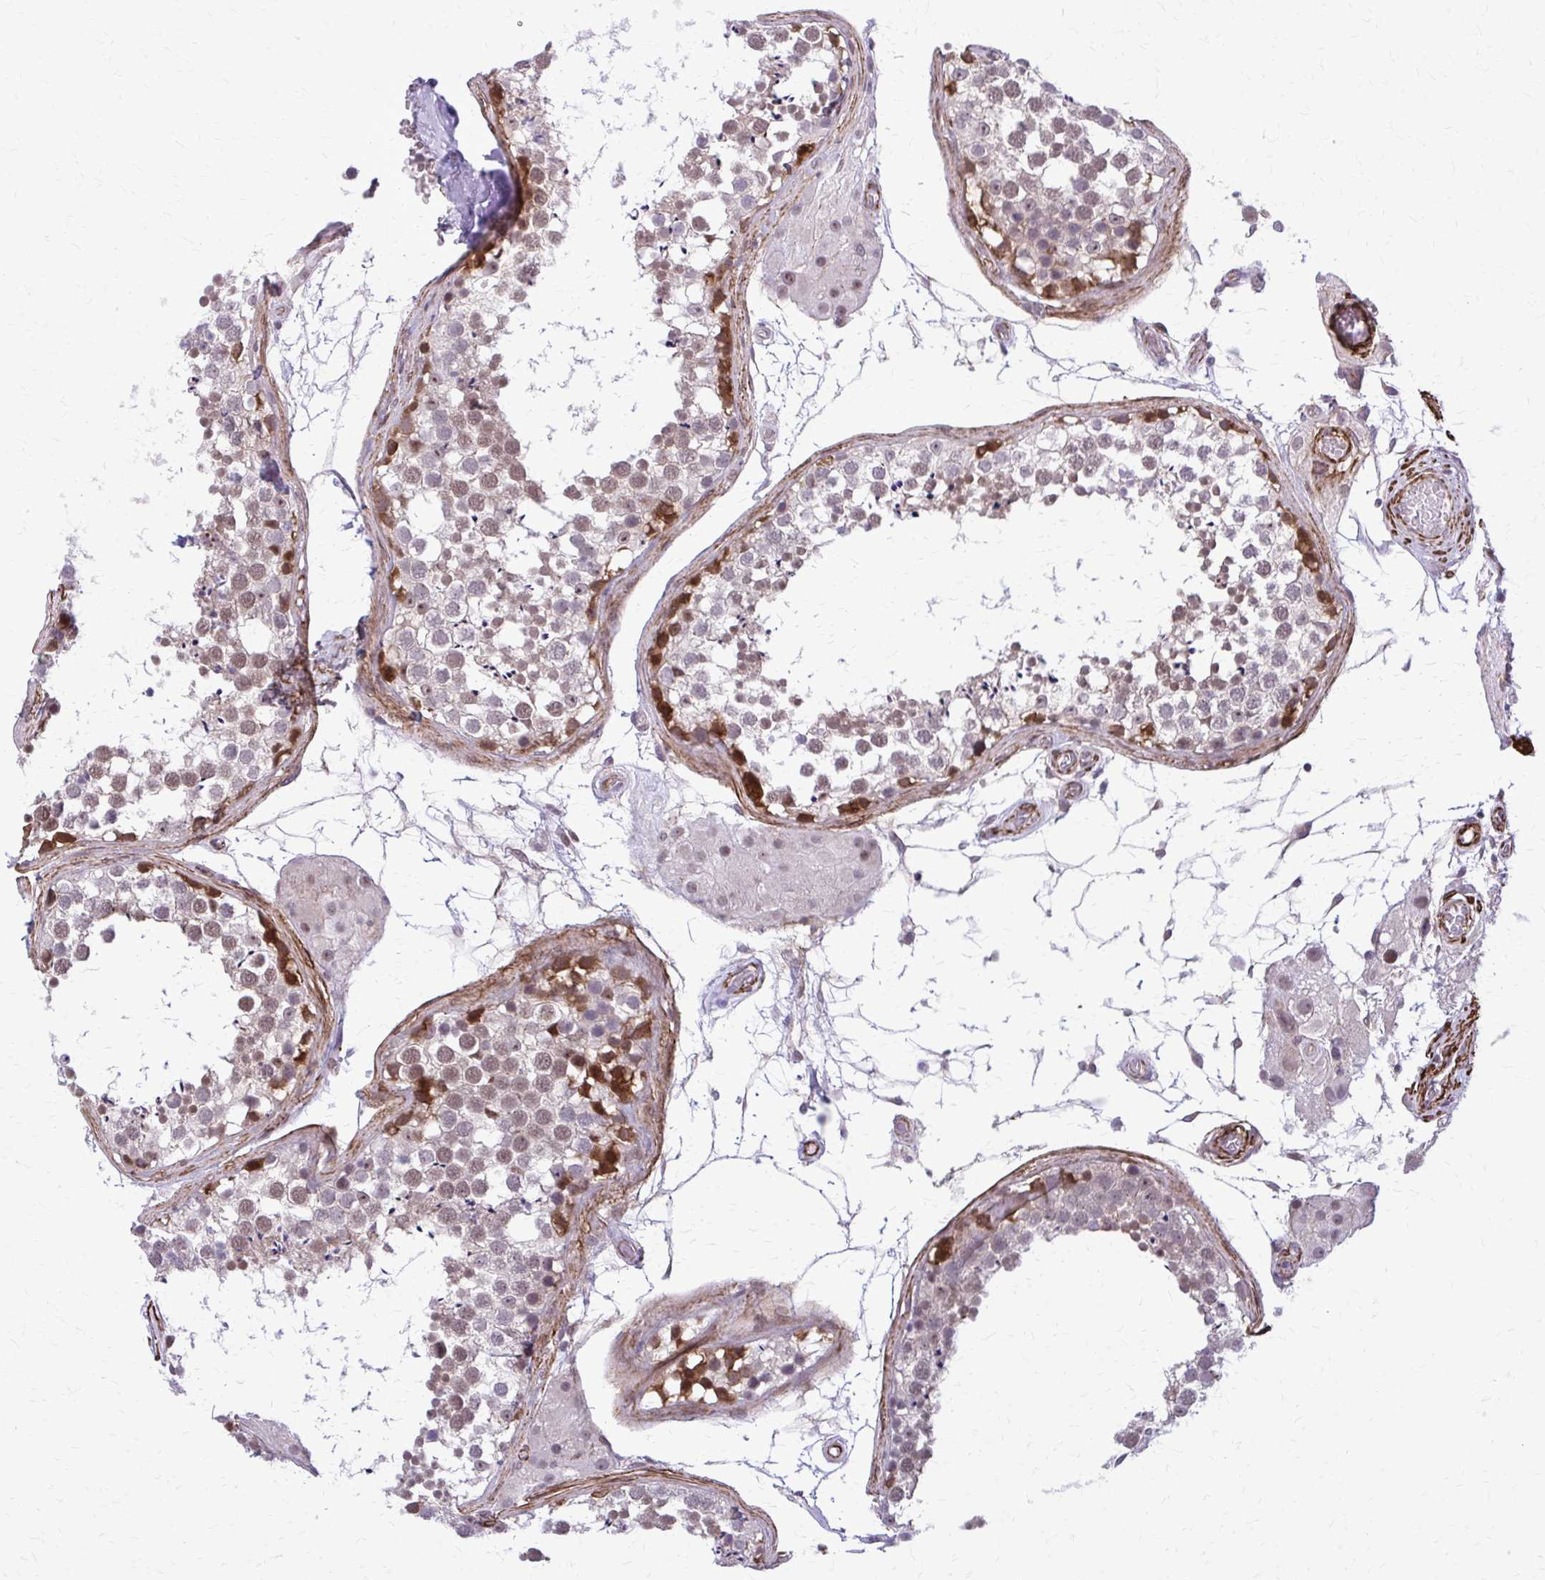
{"staining": {"intensity": "moderate", "quantity": ">75%", "location": "cytoplasmic/membranous,nuclear"}, "tissue": "testis", "cell_type": "Cells in seminiferous ducts", "image_type": "normal", "snomed": [{"axis": "morphology", "description": "Normal tissue, NOS"}, {"axis": "morphology", "description": "Seminoma, NOS"}, {"axis": "topography", "description": "Testis"}], "caption": "IHC image of benign testis stained for a protein (brown), which reveals medium levels of moderate cytoplasmic/membranous,nuclear expression in about >75% of cells in seminiferous ducts.", "gene": "NRBF2", "patient": {"sex": "male", "age": 65}}